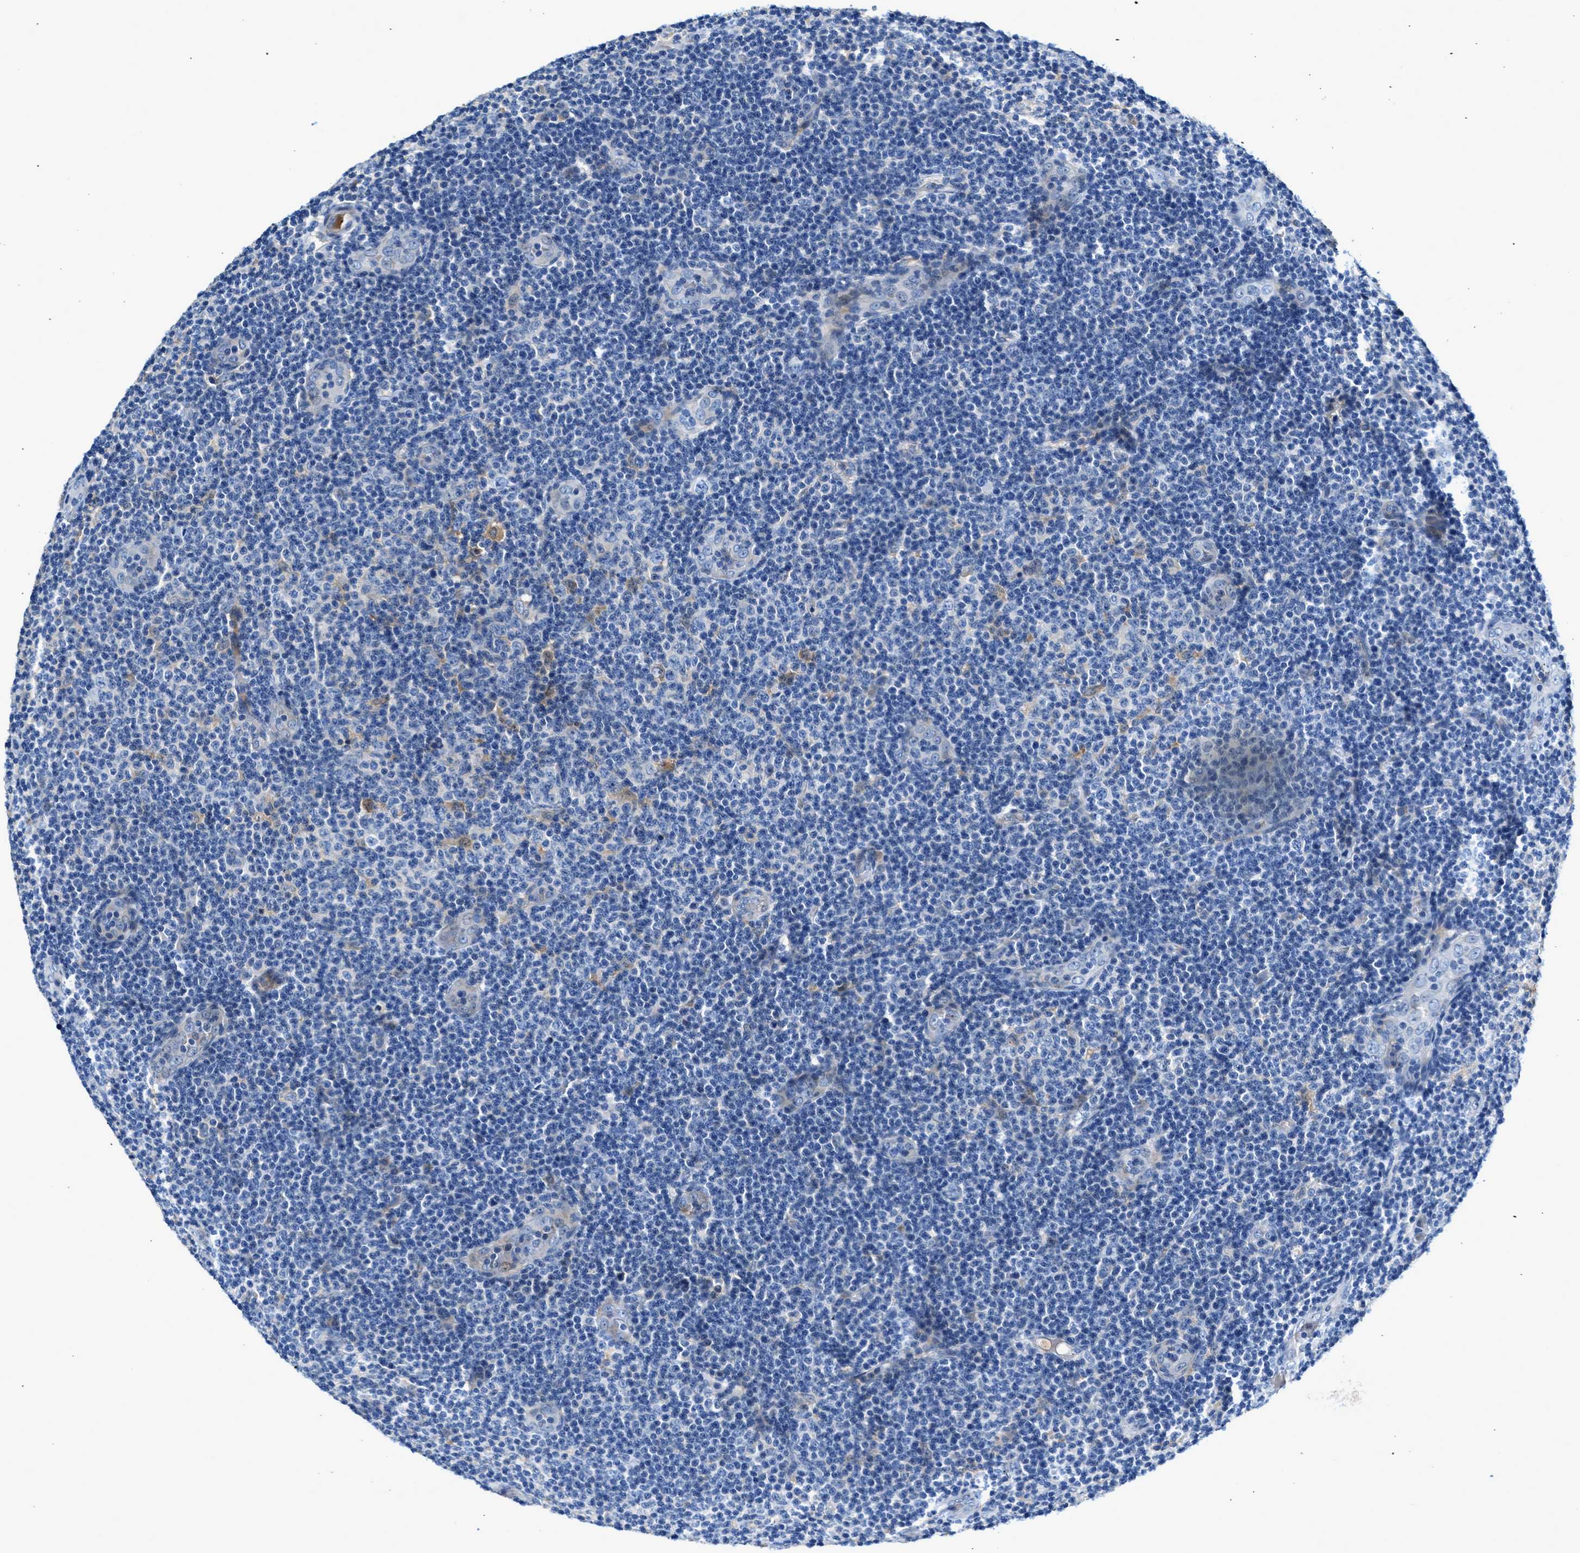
{"staining": {"intensity": "negative", "quantity": "none", "location": "none"}, "tissue": "lymphoma", "cell_type": "Tumor cells", "image_type": "cancer", "snomed": [{"axis": "morphology", "description": "Malignant lymphoma, non-Hodgkin's type, Low grade"}, {"axis": "topography", "description": "Lymph node"}], "caption": "IHC histopathology image of lymphoma stained for a protein (brown), which exhibits no staining in tumor cells. (DAB (3,3'-diaminobenzidine) immunohistochemistry (IHC) with hematoxylin counter stain).", "gene": "RWDD2B", "patient": {"sex": "male", "age": 83}}